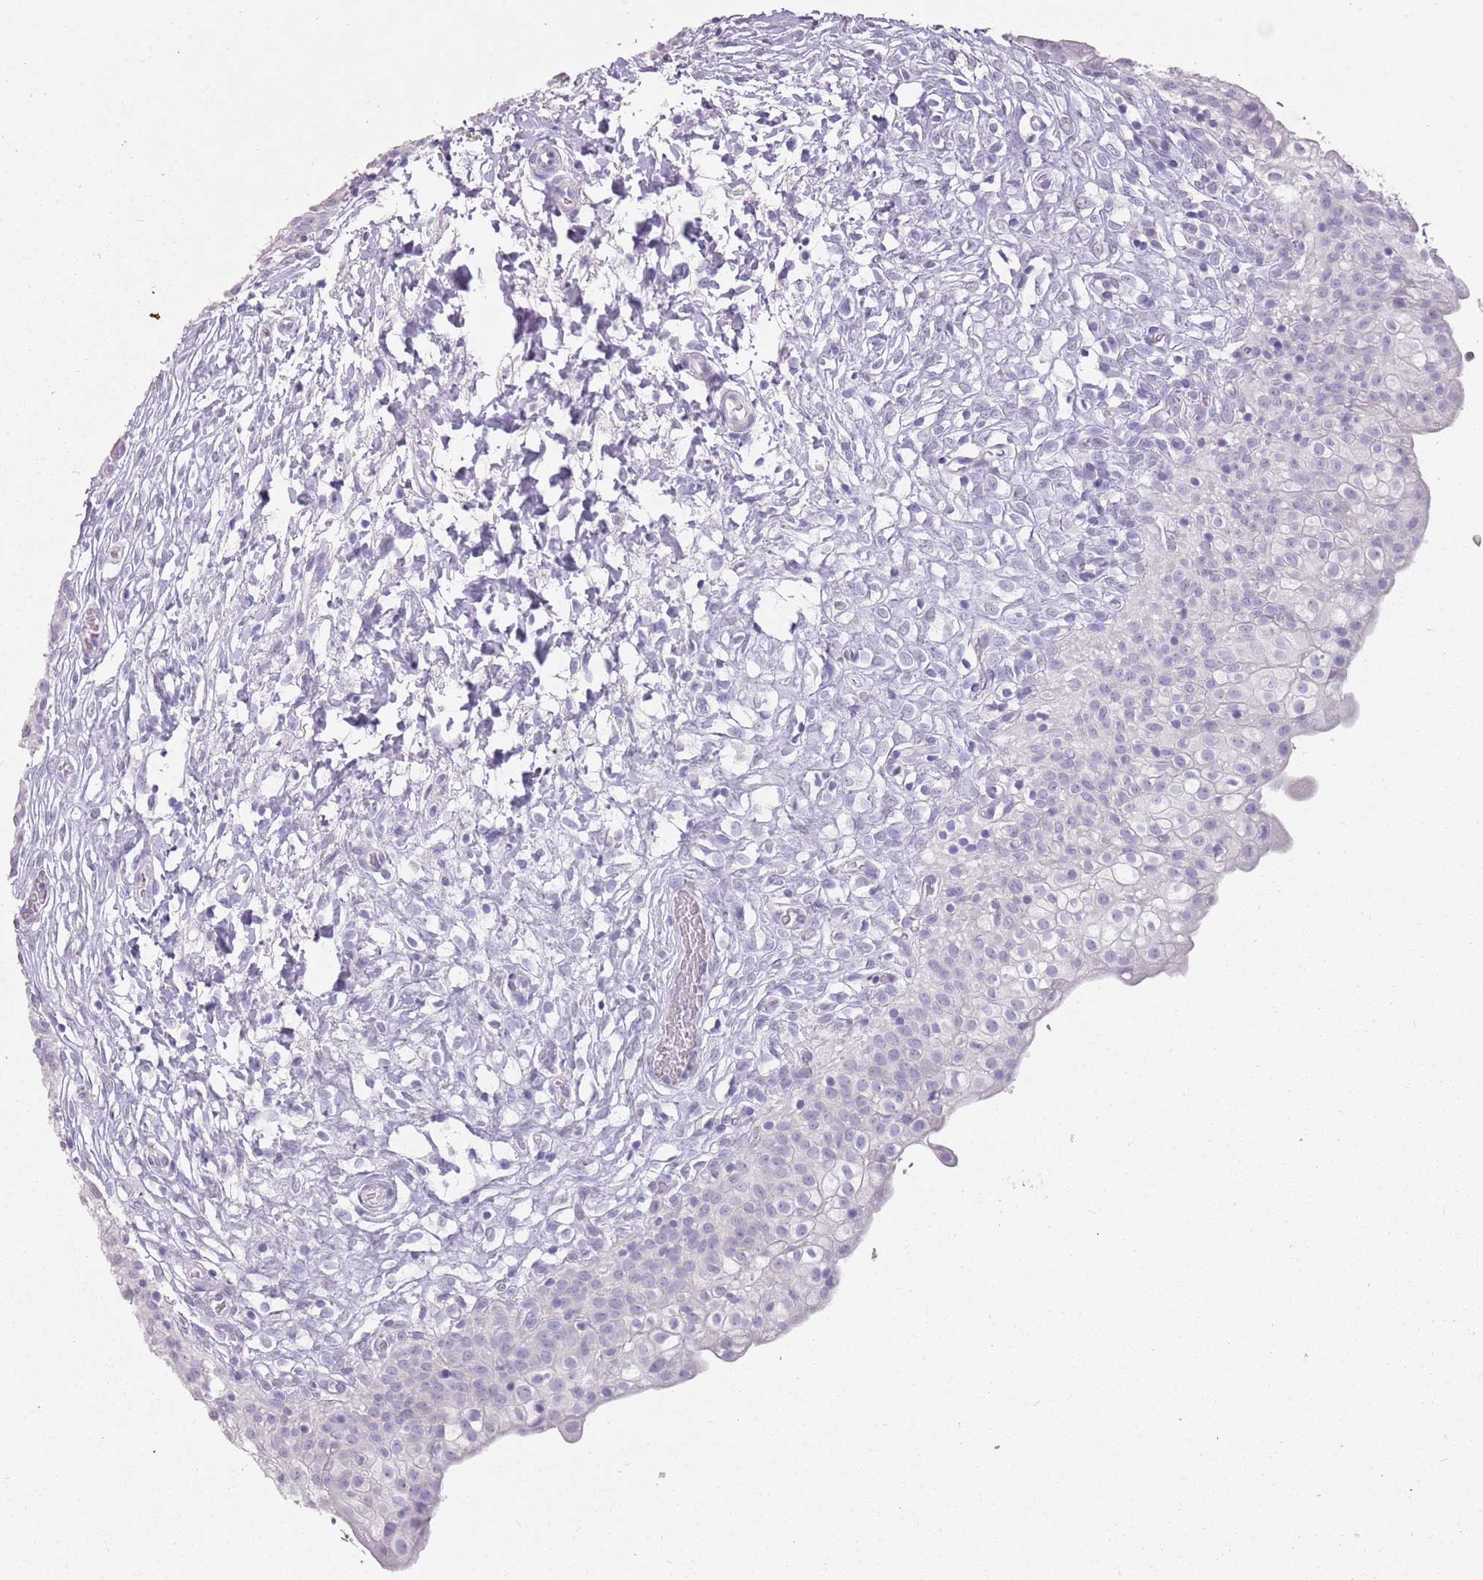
{"staining": {"intensity": "negative", "quantity": "none", "location": "none"}, "tissue": "urinary bladder", "cell_type": "Urothelial cells", "image_type": "normal", "snomed": [{"axis": "morphology", "description": "Normal tissue, NOS"}, {"axis": "topography", "description": "Urinary bladder"}], "caption": "Immunohistochemistry of normal human urinary bladder exhibits no staining in urothelial cells. Nuclei are stained in blue.", "gene": "DDX4", "patient": {"sex": "male", "age": 55}}